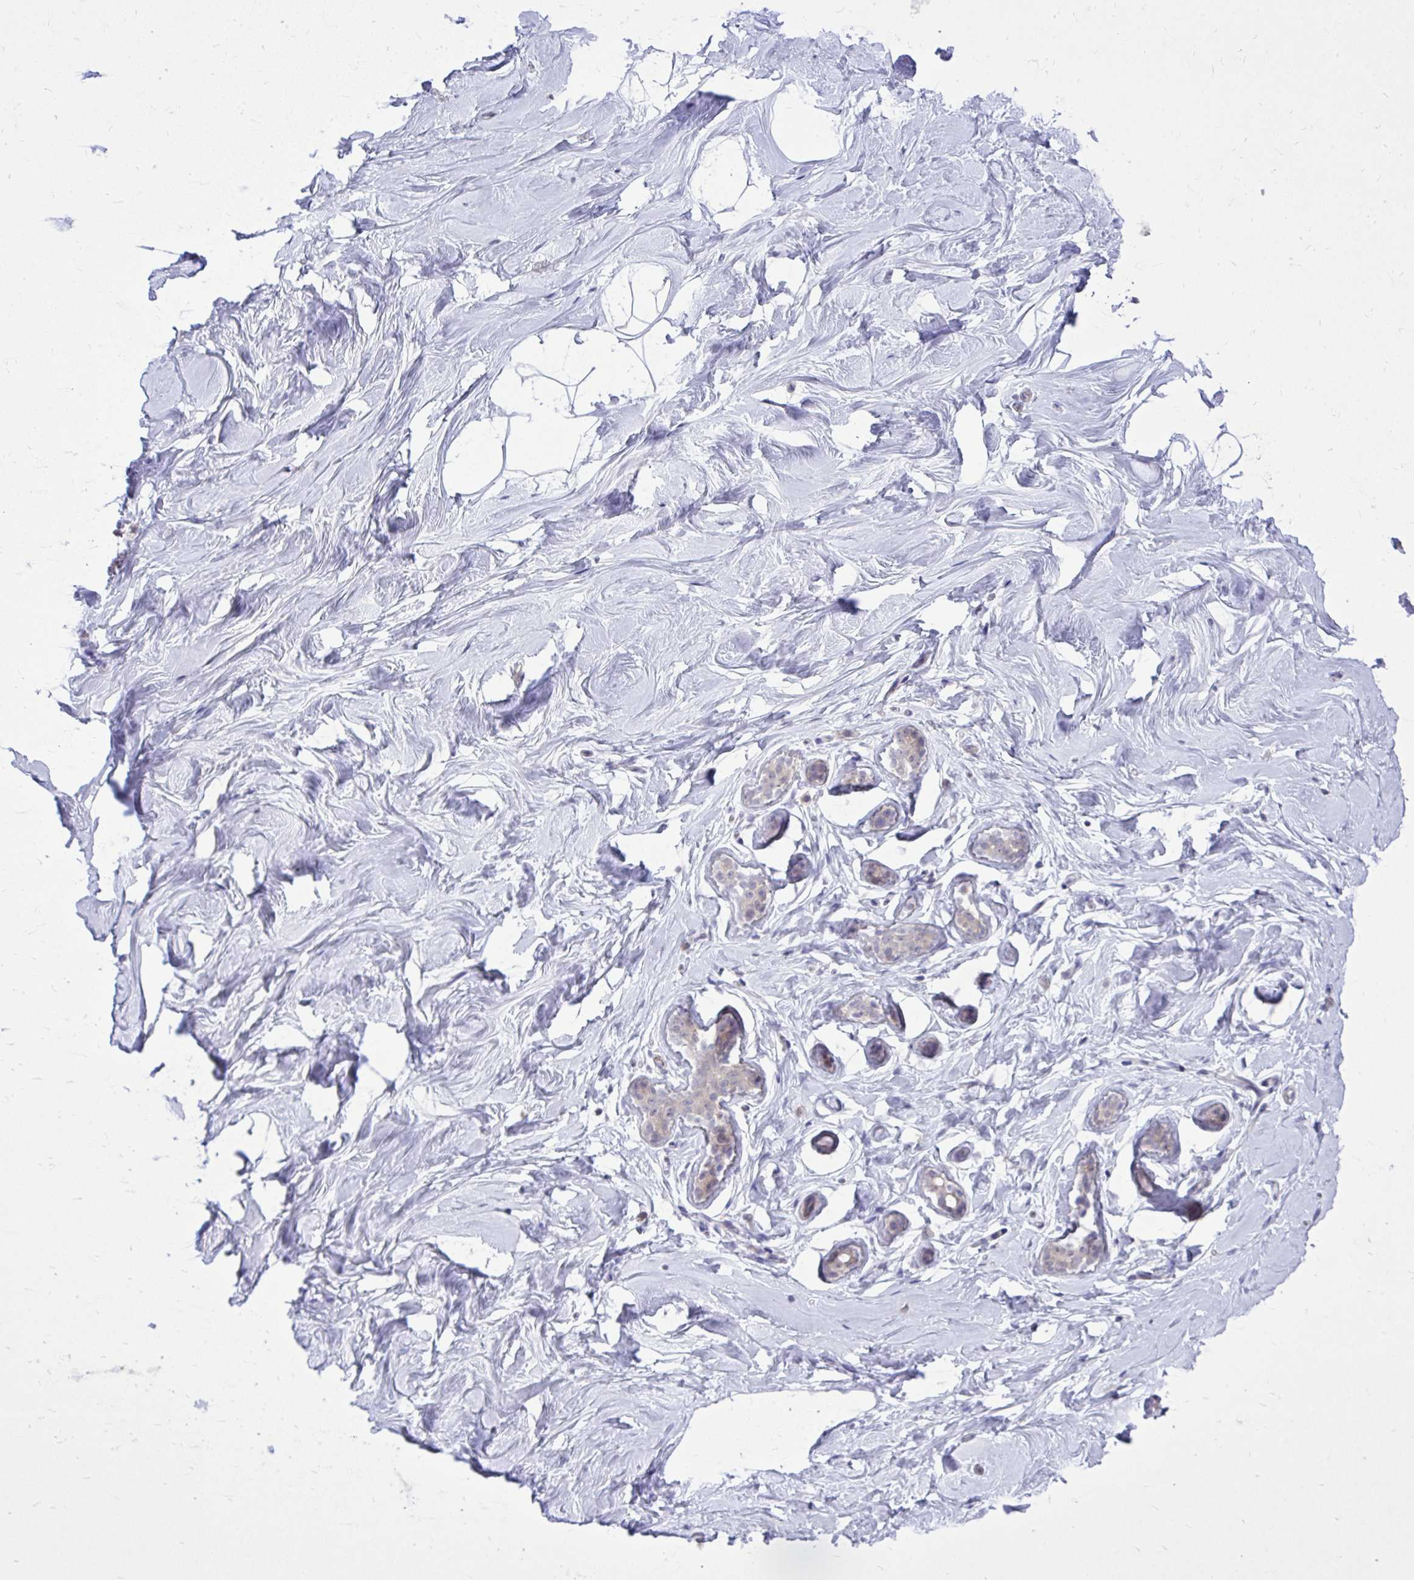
{"staining": {"intensity": "negative", "quantity": "none", "location": "none"}, "tissue": "breast", "cell_type": "Adipocytes", "image_type": "normal", "snomed": [{"axis": "morphology", "description": "Normal tissue, NOS"}, {"axis": "topography", "description": "Breast"}], "caption": "Image shows no protein expression in adipocytes of benign breast. (DAB (3,3'-diaminobenzidine) IHC with hematoxylin counter stain).", "gene": "DPY19L1", "patient": {"sex": "female", "age": 32}}